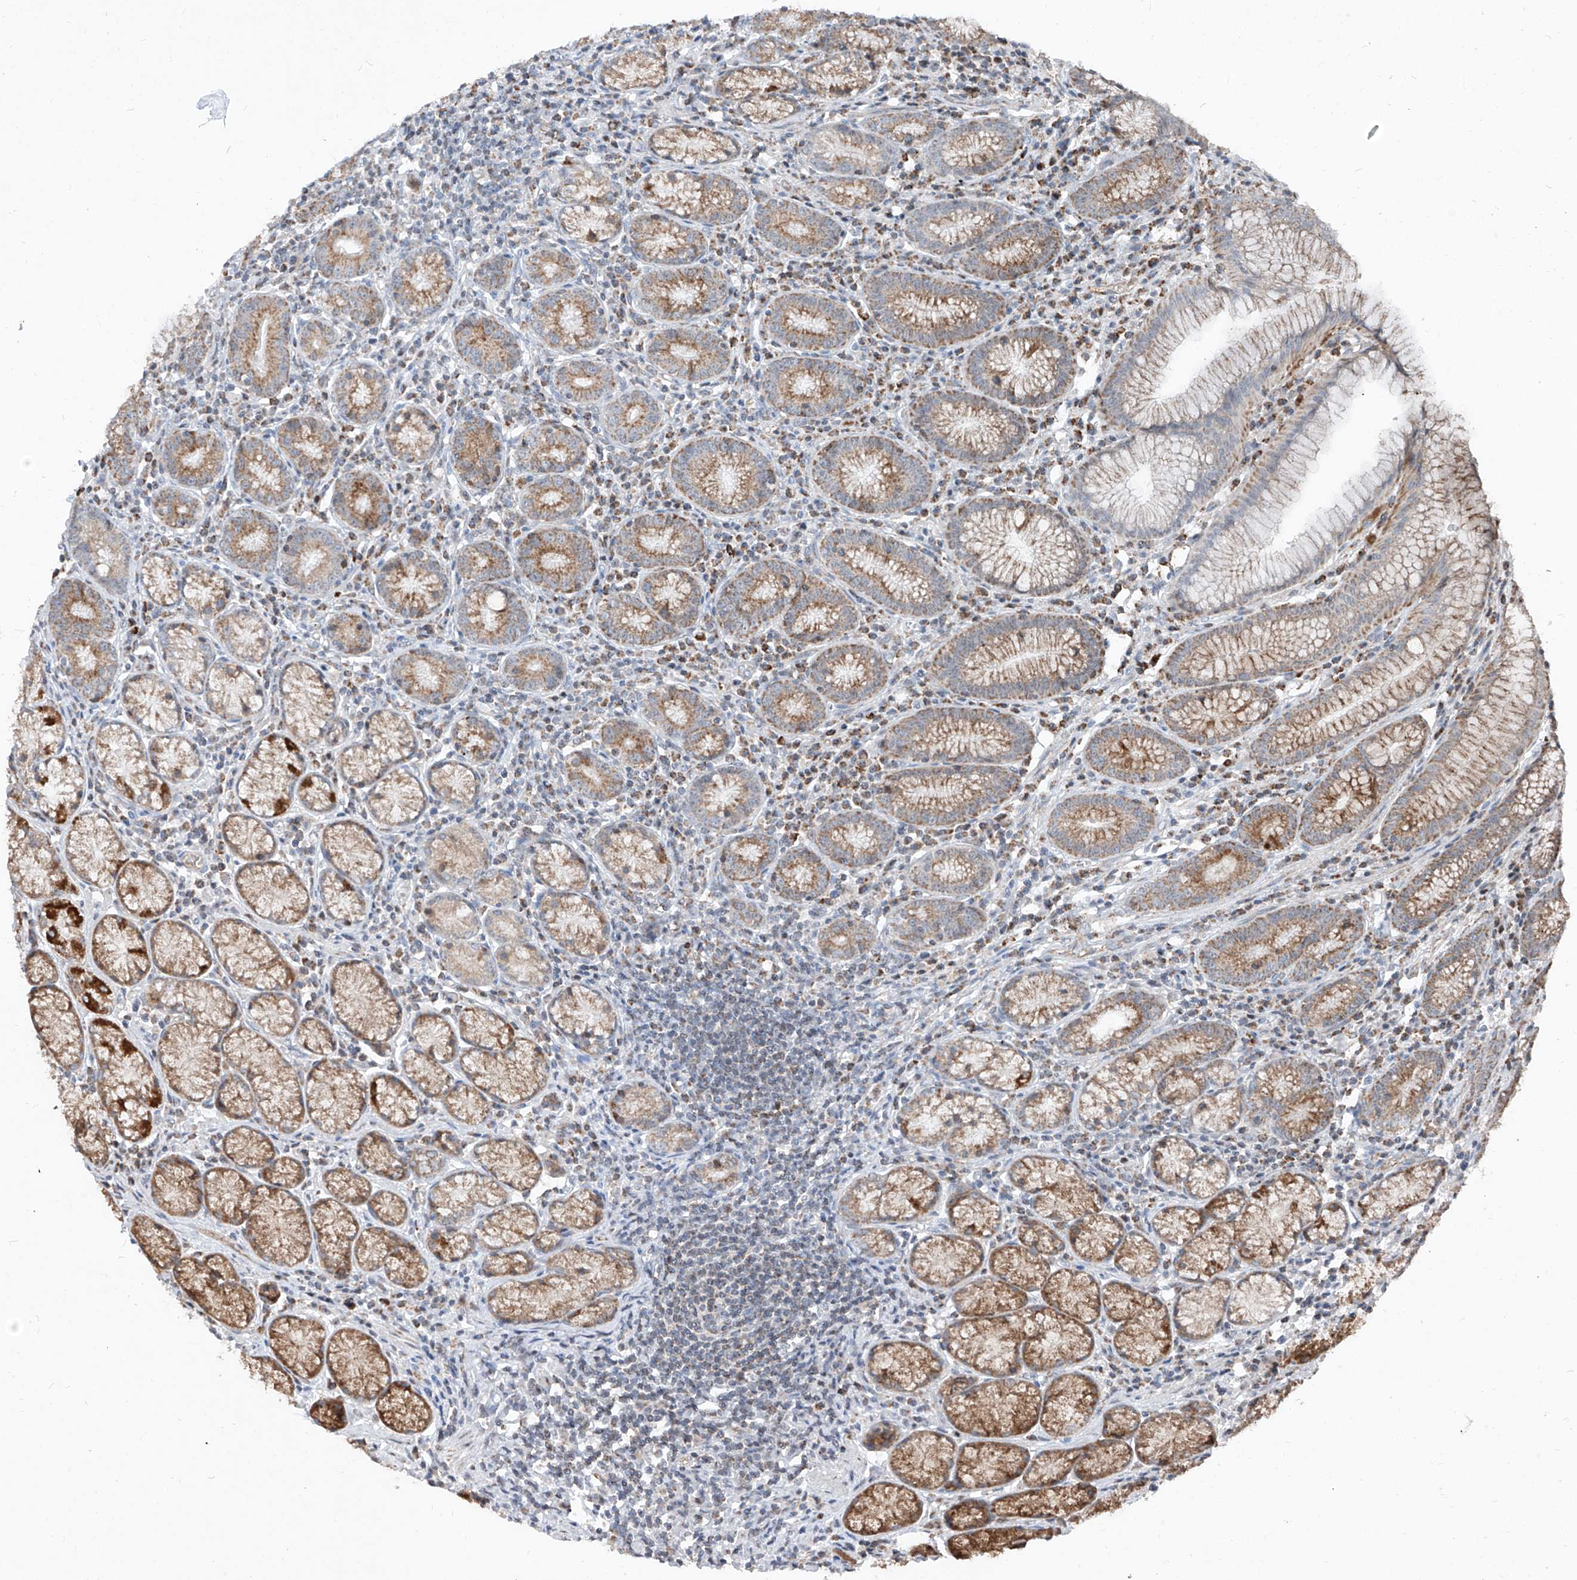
{"staining": {"intensity": "strong", "quantity": ">75%", "location": "cytoplasmic/membranous"}, "tissue": "stomach", "cell_type": "Glandular cells", "image_type": "normal", "snomed": [{"axis": "morphology", "description": "Normal tissue, NOS"}, {"axis": "topography", "description": "Stomach"}], "caption": "Immunohistochemical staining of benign stomach displays strong cytoplasmic/membranous protein positivity in about >75% of glandular cells. The protein is shown in brown color, while the nuclei are stained blue.", "gene": "NDUFB3", "patient": {"sex": "male", "age": 55}}